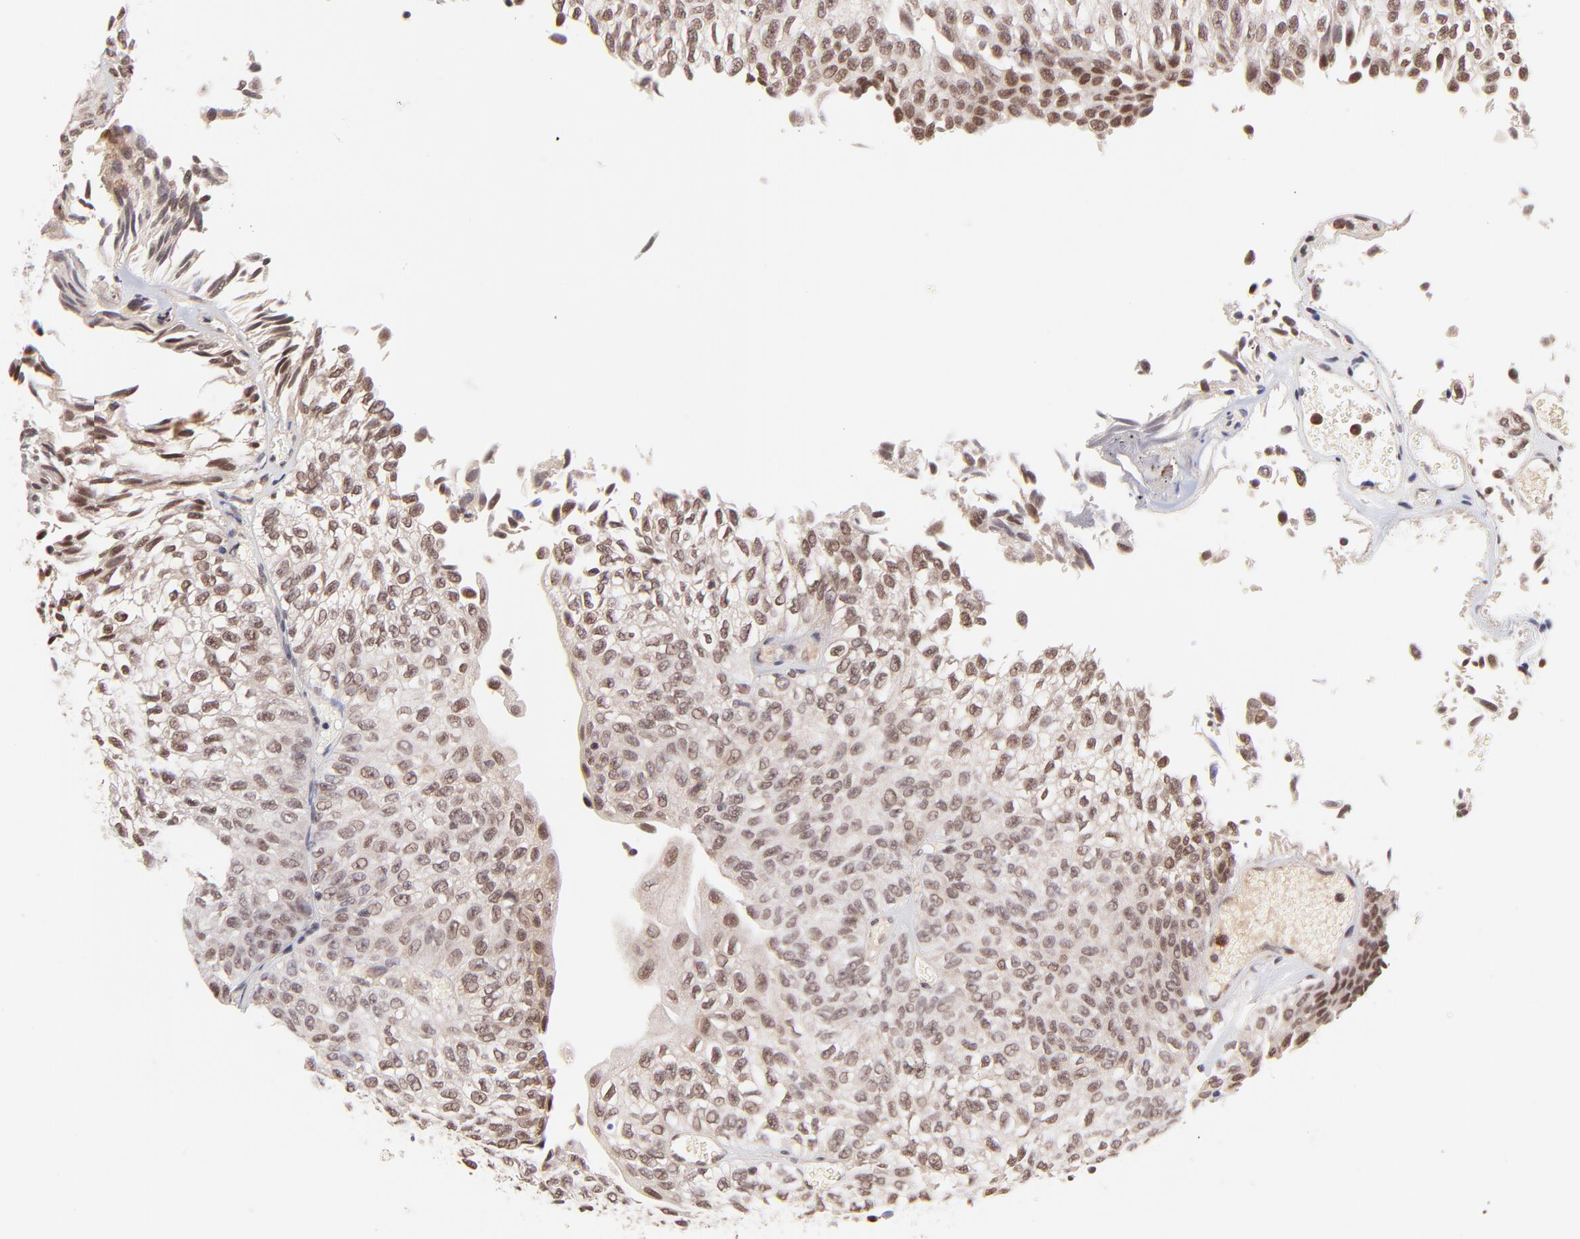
{"staining": {"intensity": "weak", "quantity": ">75%", "location": "nuclear"}, "tissue": "urothelial cancer", "cell_type": "Tumor cells", "image_type": "cancer", "snomed": [{"axis": "morphology", "description": "Urothelial carcinoma, Low grade"}, {"axis": "topography", "description": "Urinary bladder"}], "caption": "IHC (DAB (3,3'-diaminobenzidine)) staining of human urothelial carcinoma (low-grade) demonstrates weak nuclear protein staining in approximately >75% of tumor cells. Using DAB (brown) and hematoxylin (blue) stains, captured at high magnification using brightfield microscopy.", "gene": "MED12", "patient": {"sex": "male", "age": 76}}